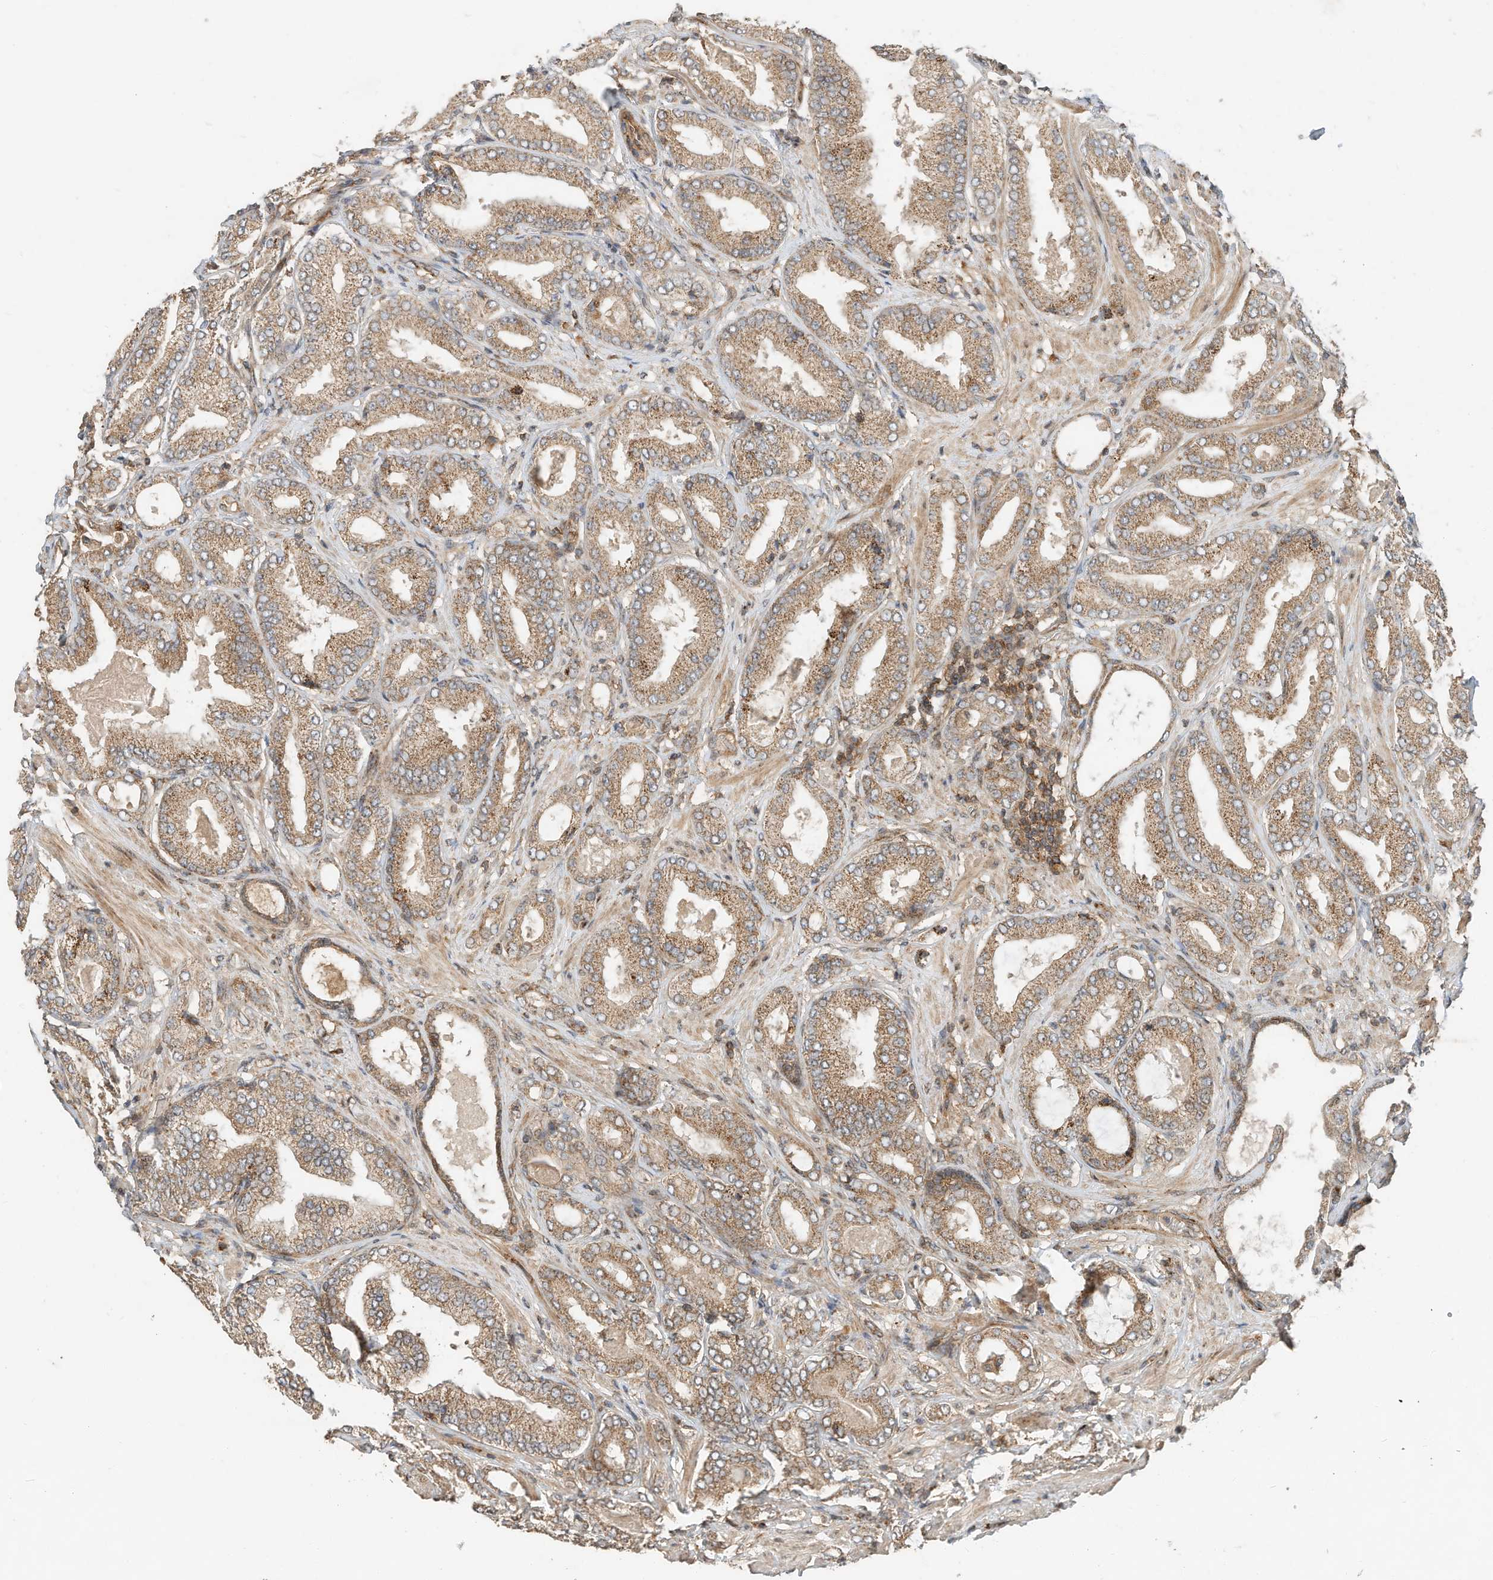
{"staining": {"intensity": "moderate", "quantity": "25%-75%", "location": "cytoplasmic/membranous"}, "tissue": "prostate cancer", "cell_type": "Tumor cells", "image_type": "cancer", "snomed": [{"axis": "morphology", "description": "Adenocarcinoma, Low grade"}, {"axis": "topography", "description": "Prostate"}], "caption": "Immunohistochemistry (IHC) image of neoplastic tissue: human prostate low-grade adenocarcinoma stained using IHC shows medium levels of moderate protein expression localized specifically in the cytoplasmic/membranous of tumor cells, appearing as a cytoplasmic/membranous brown color.", "gene": "CPAMD8", "patient": {"sex": "male", "age": 63}}